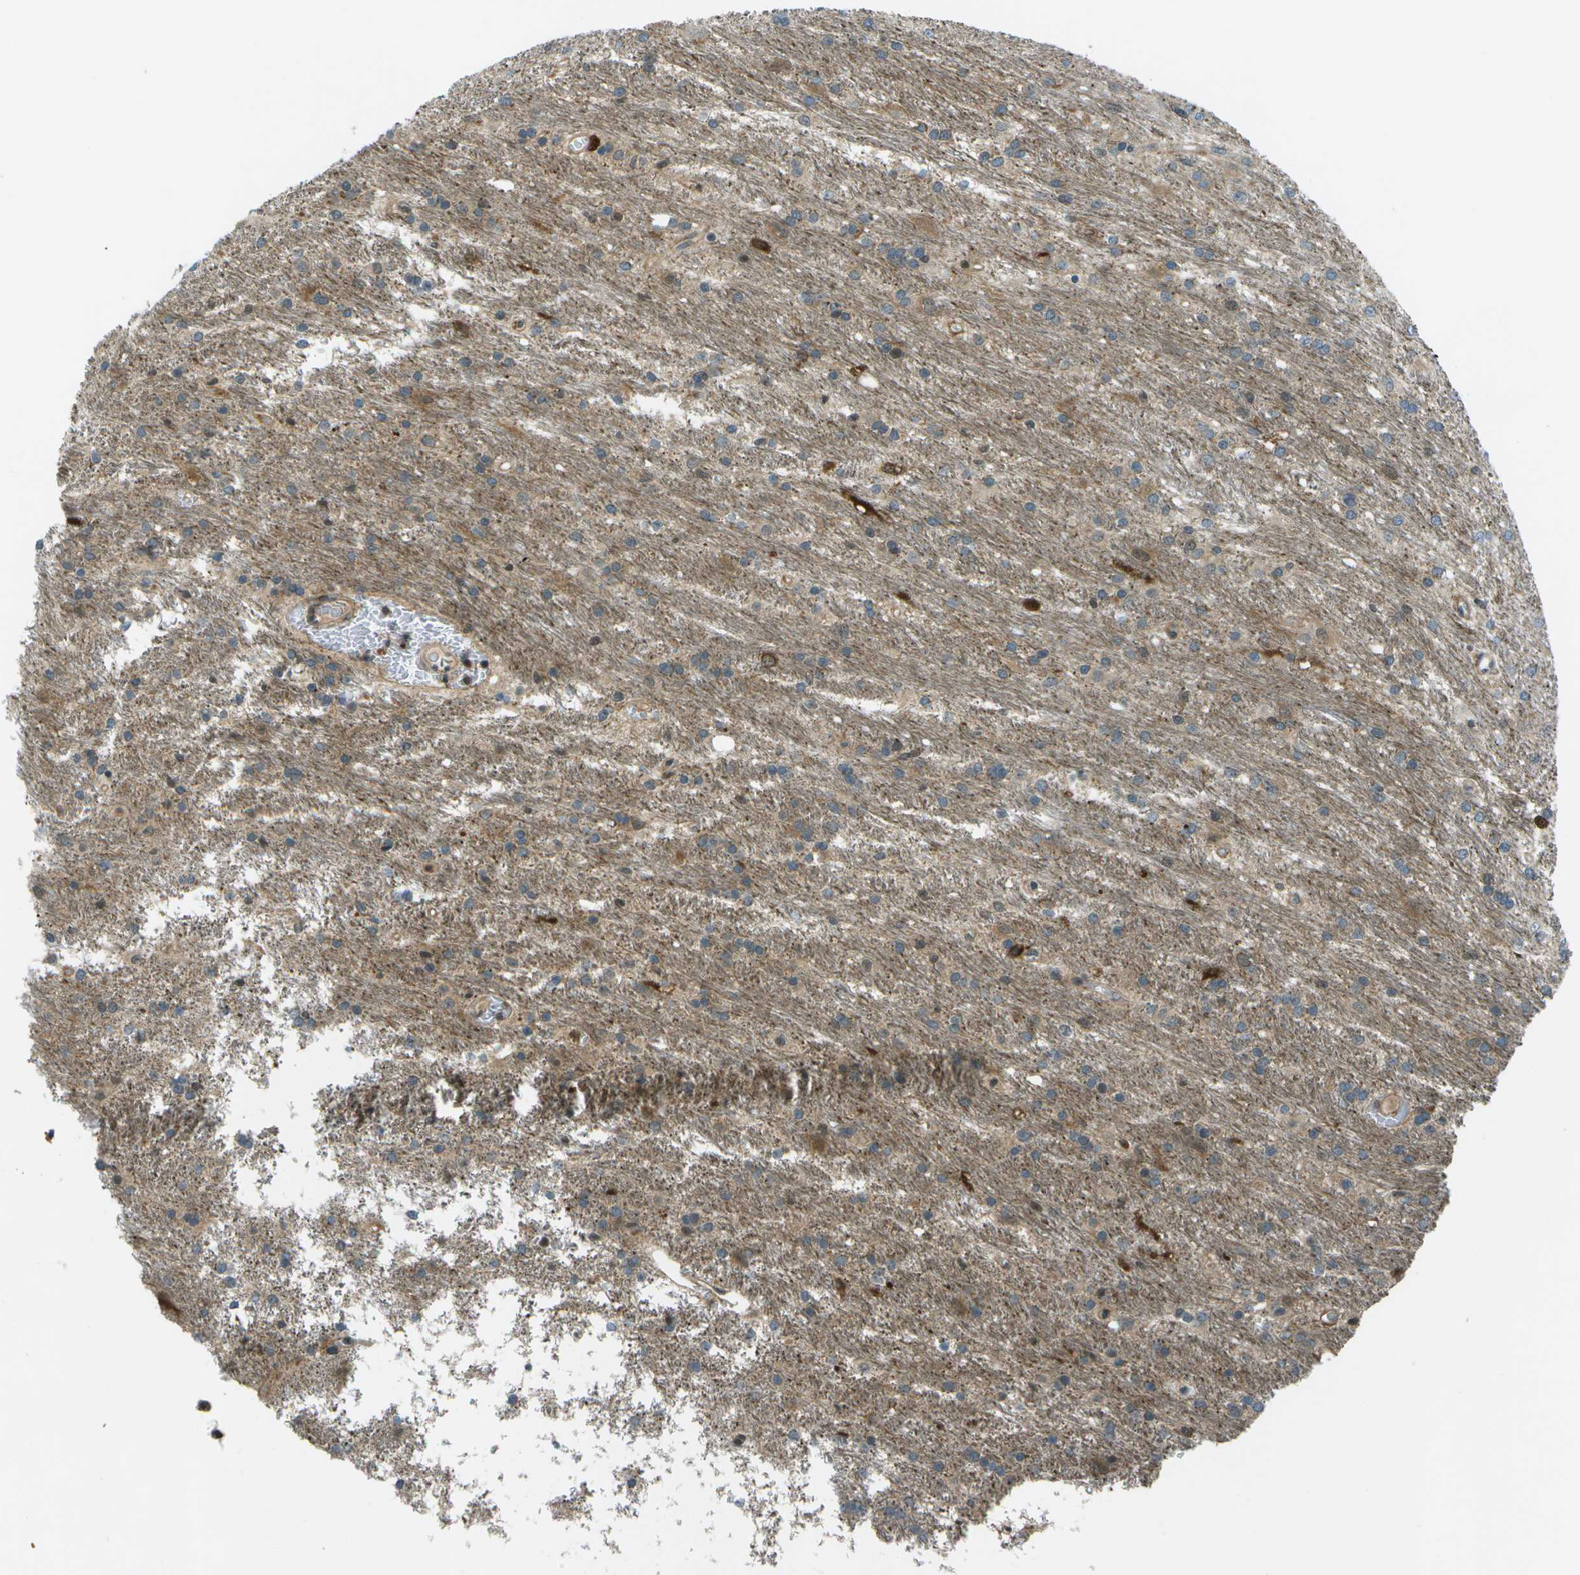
{"staining": {"intensity": "moderate", "quantity": ">75%", "location": "cytoplasmic/membranous"}, "tissue": "glioma", "cell_type": "Tumor cells", "image_type": "cancer", "snomed": [{"axis": "morphology", "description": "Glioma, malignant, Low grade"}, {"axis": "topography", "description": "Brain"}], "caption": "A histopathology image of human malignant low-grade glioma stained for a protein demonstrates moderate cytoplasmic/membranous brown staining in tumor cells.", "gene": "TMEM19", "patient": {"sex": "male", "age": 77}}